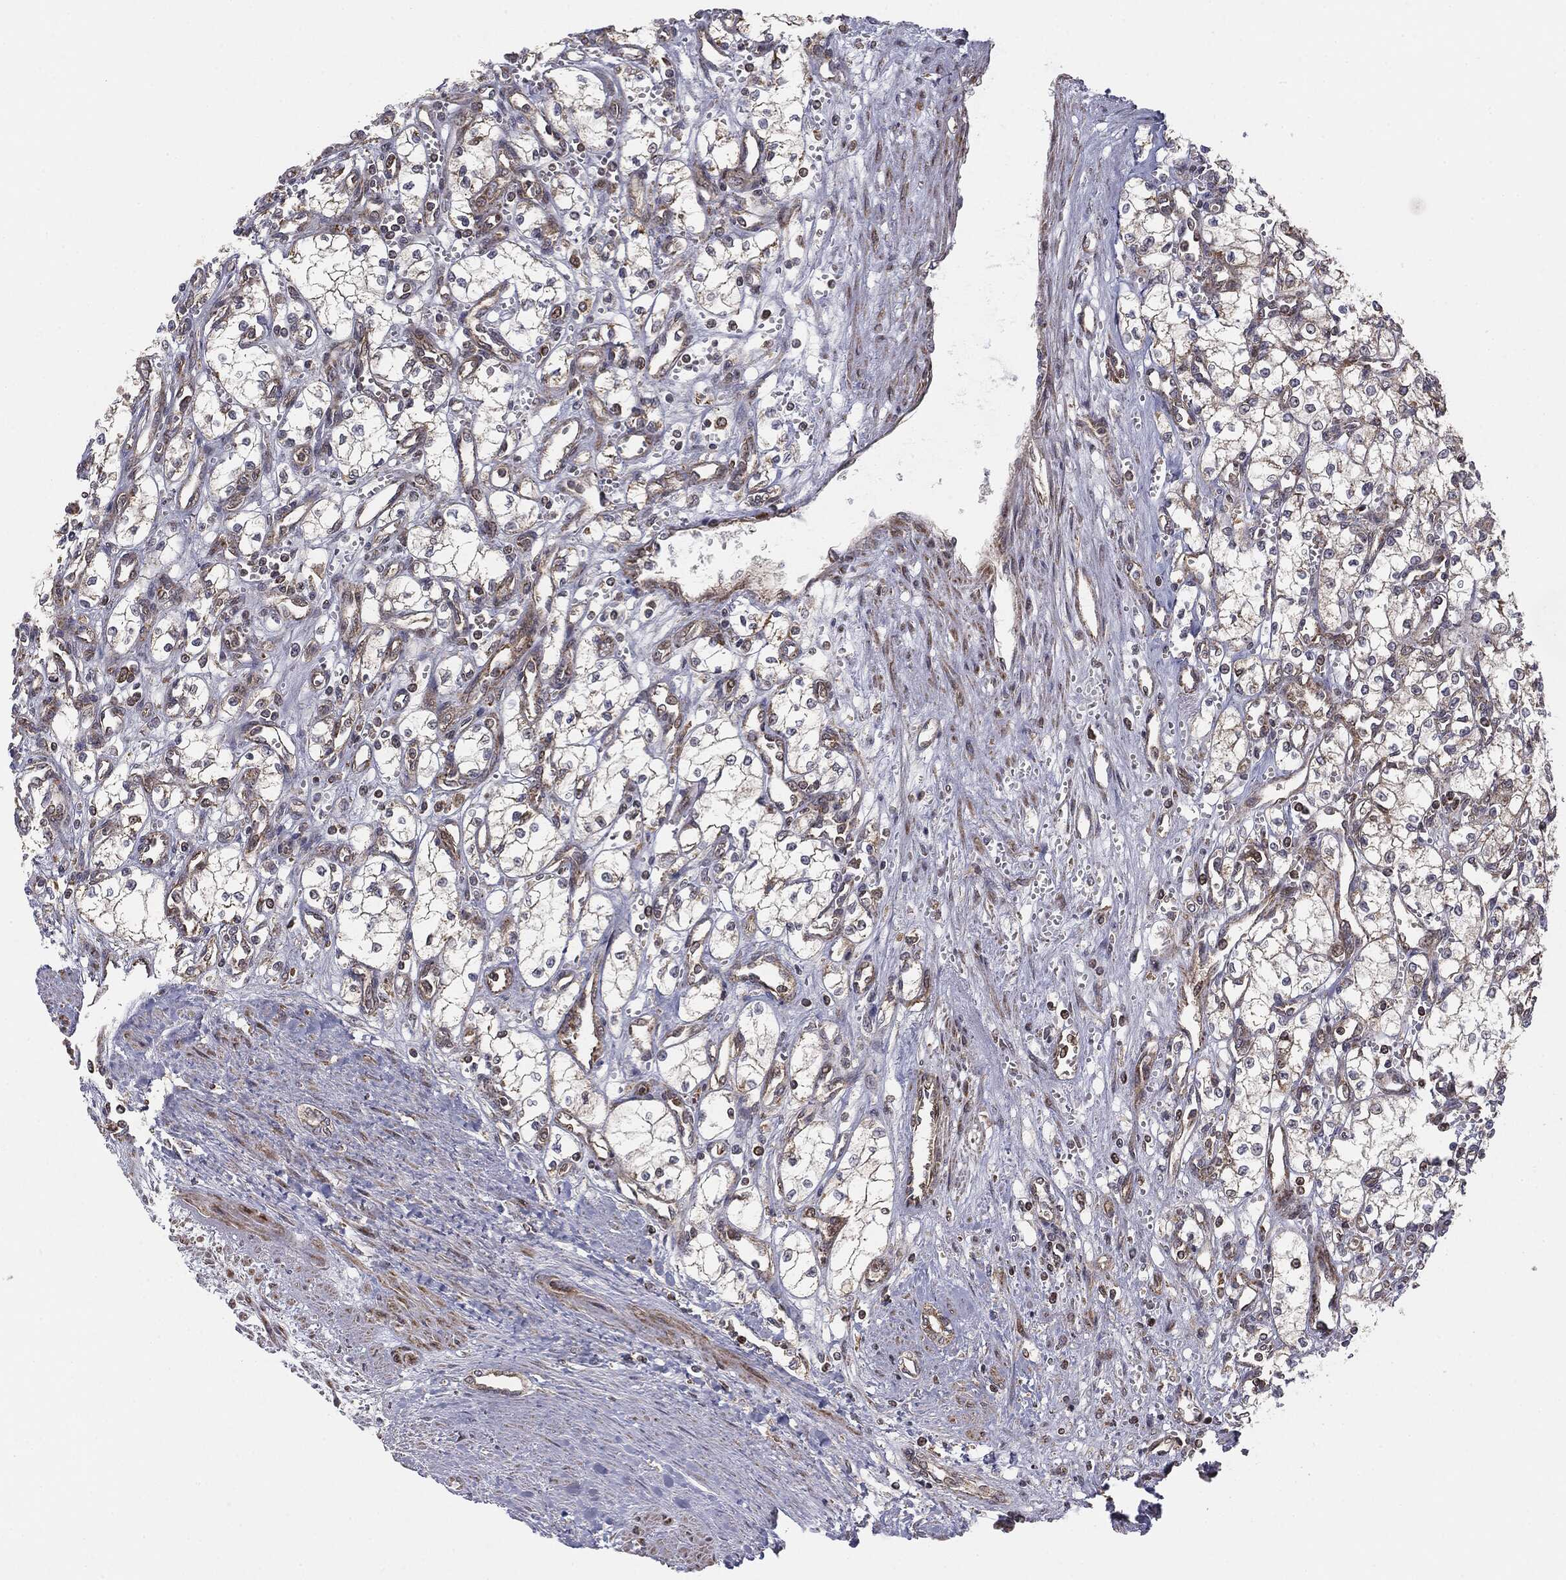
{"staining": {"intensity": "moderate", "quantity": "25%-75%", "location": "cytoplasmic/membranous"}, "tissue": "renal cancer", "cell_type": "Tumor cells", "image_type": "cancer", "snomed": [{"axis": "morphology", "description": "Adenocarcinoma, NOS"}, {"axis": "topography", "description": "Kidney"}], "caption": "Renal cancer stained for a protein demonstrates moderate cytoplasmic/membranous positivity in tumor cells.", "gene": "MTOR", "patient": {"sex": "male", "age": 59}}